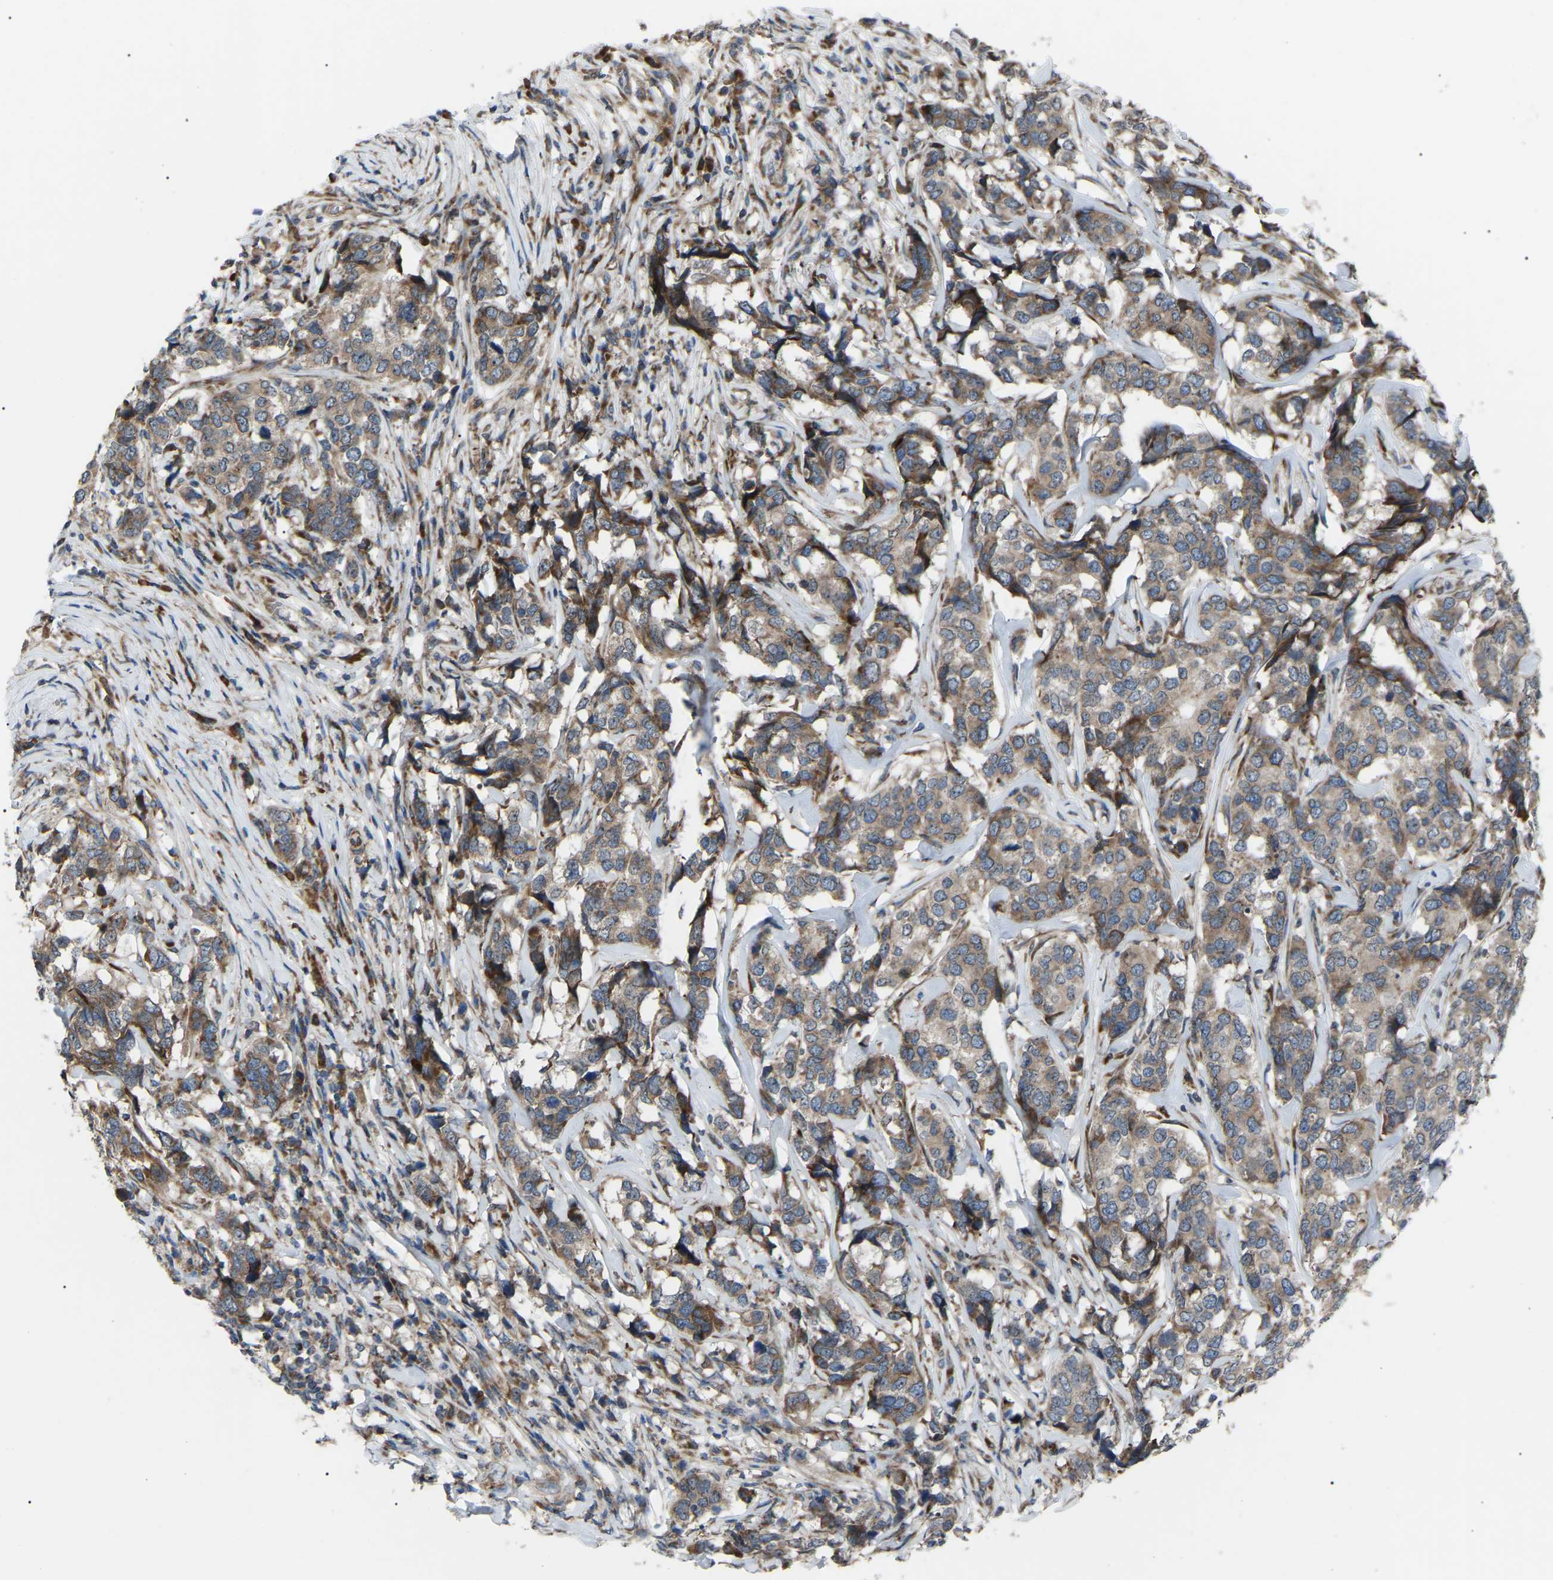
{"staining": {"intensity": "moderate", "quantity": ">75%", "location": "cytoplasmic/membranous"}, "tissue": "breast cancer", "cell_type": "Tumor cells", "image_type": "cancer", "snomed": [{"axis": "morphology", "description": "Lobular carcinoma"}, {"axis": "topography", "description": "Breast"}], "caption": "DAB immunohistochemical staining of human lobular carcinoma (breast) demonstrates moderate cytoplasmic/membranous protein positivity in about >75% of tumor cells. The staining is performed using DAB (3,3'-diaminobenzidine) brown chromogen to label protein expression. The nuclei are counter-stained blue using hematoxylin.", "gene": "AGO2", "patient": {"sex": "female", "age": 59}}